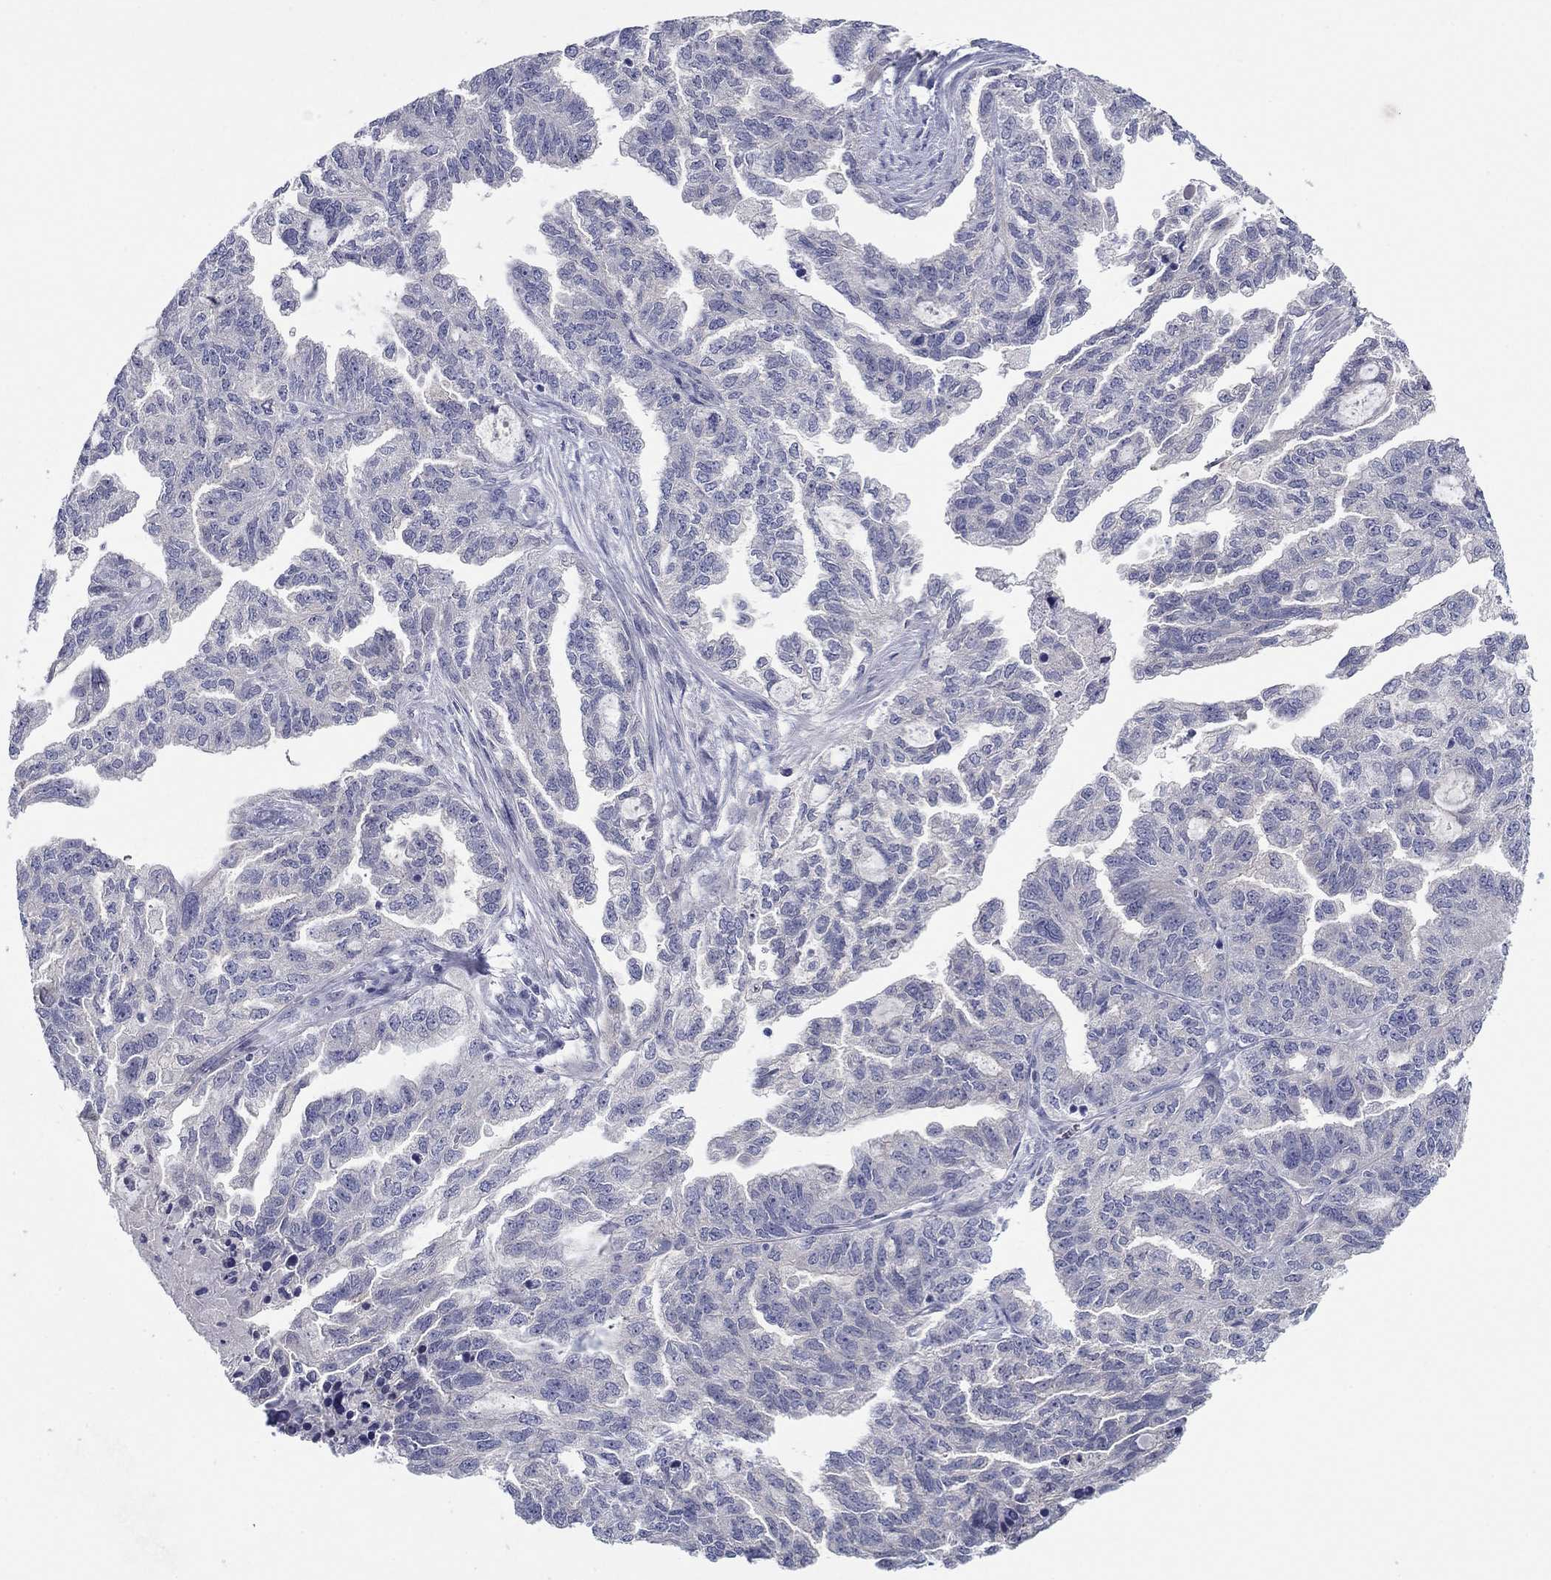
{"staining": {"intensity": "negative", "quantity": "none", "location": "none"}, "tissue": "ovarian cancer", "cell_type": "Tumor cells", "image_type": "cancer", "snomed": [{"axis": "morphology", "description": "Cystadenocarcinoma, serous, NOS"}, {"axis": "topography", "description": "Ovary"}], "caption": "DAB immunohistochemical staining of human ovarian cancer (serous cystadenocarcinoma) exhibits no significant expression in tumor cells. The staining is performed using DAB (3,3'-diaminobenzidine) brown chromogen with nuclei counter-stained in using hematoxylin.", "gene": "PLS1", "patient": {"sex": "female", "age": 51}}